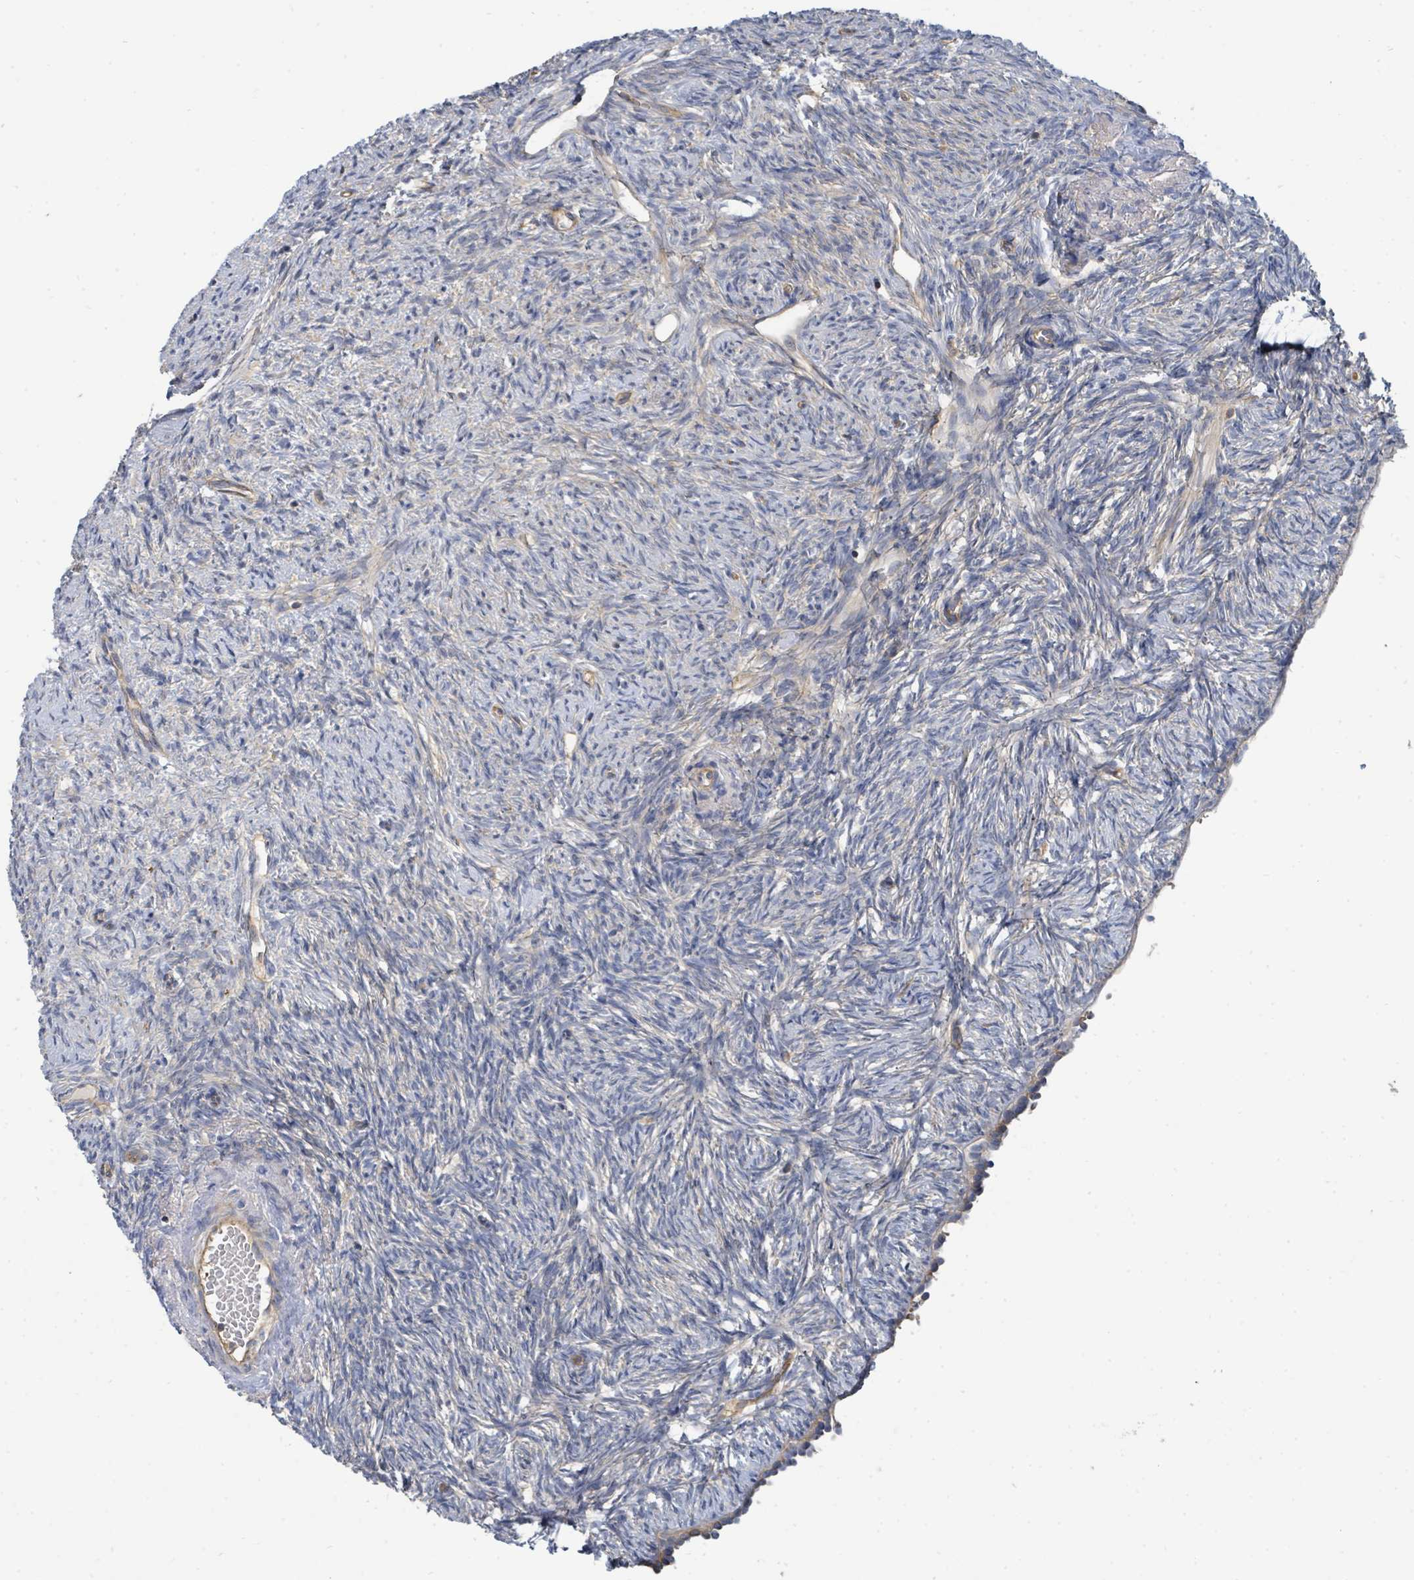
{"staining": {"intensity": "negative", "quantity": "none", "location": "none"}, "tissue": "ovary", "cell_type": "Ovarian stroma cells", "image_type": "normal", "snomed": [{"axis": "morphology", "description": "Normal tissue, NOS"}, {"axis": "topography", "description": "Ovary"}], "caption": "Immunohistochemical staining of normal ovary exhibits no significant expression in ovarian stroma cells. (DAB immunohistochemistry with hematoxylin counter stain).", "gene": "BOLA2B", "patient": {"sex": "female", "age": 51}}